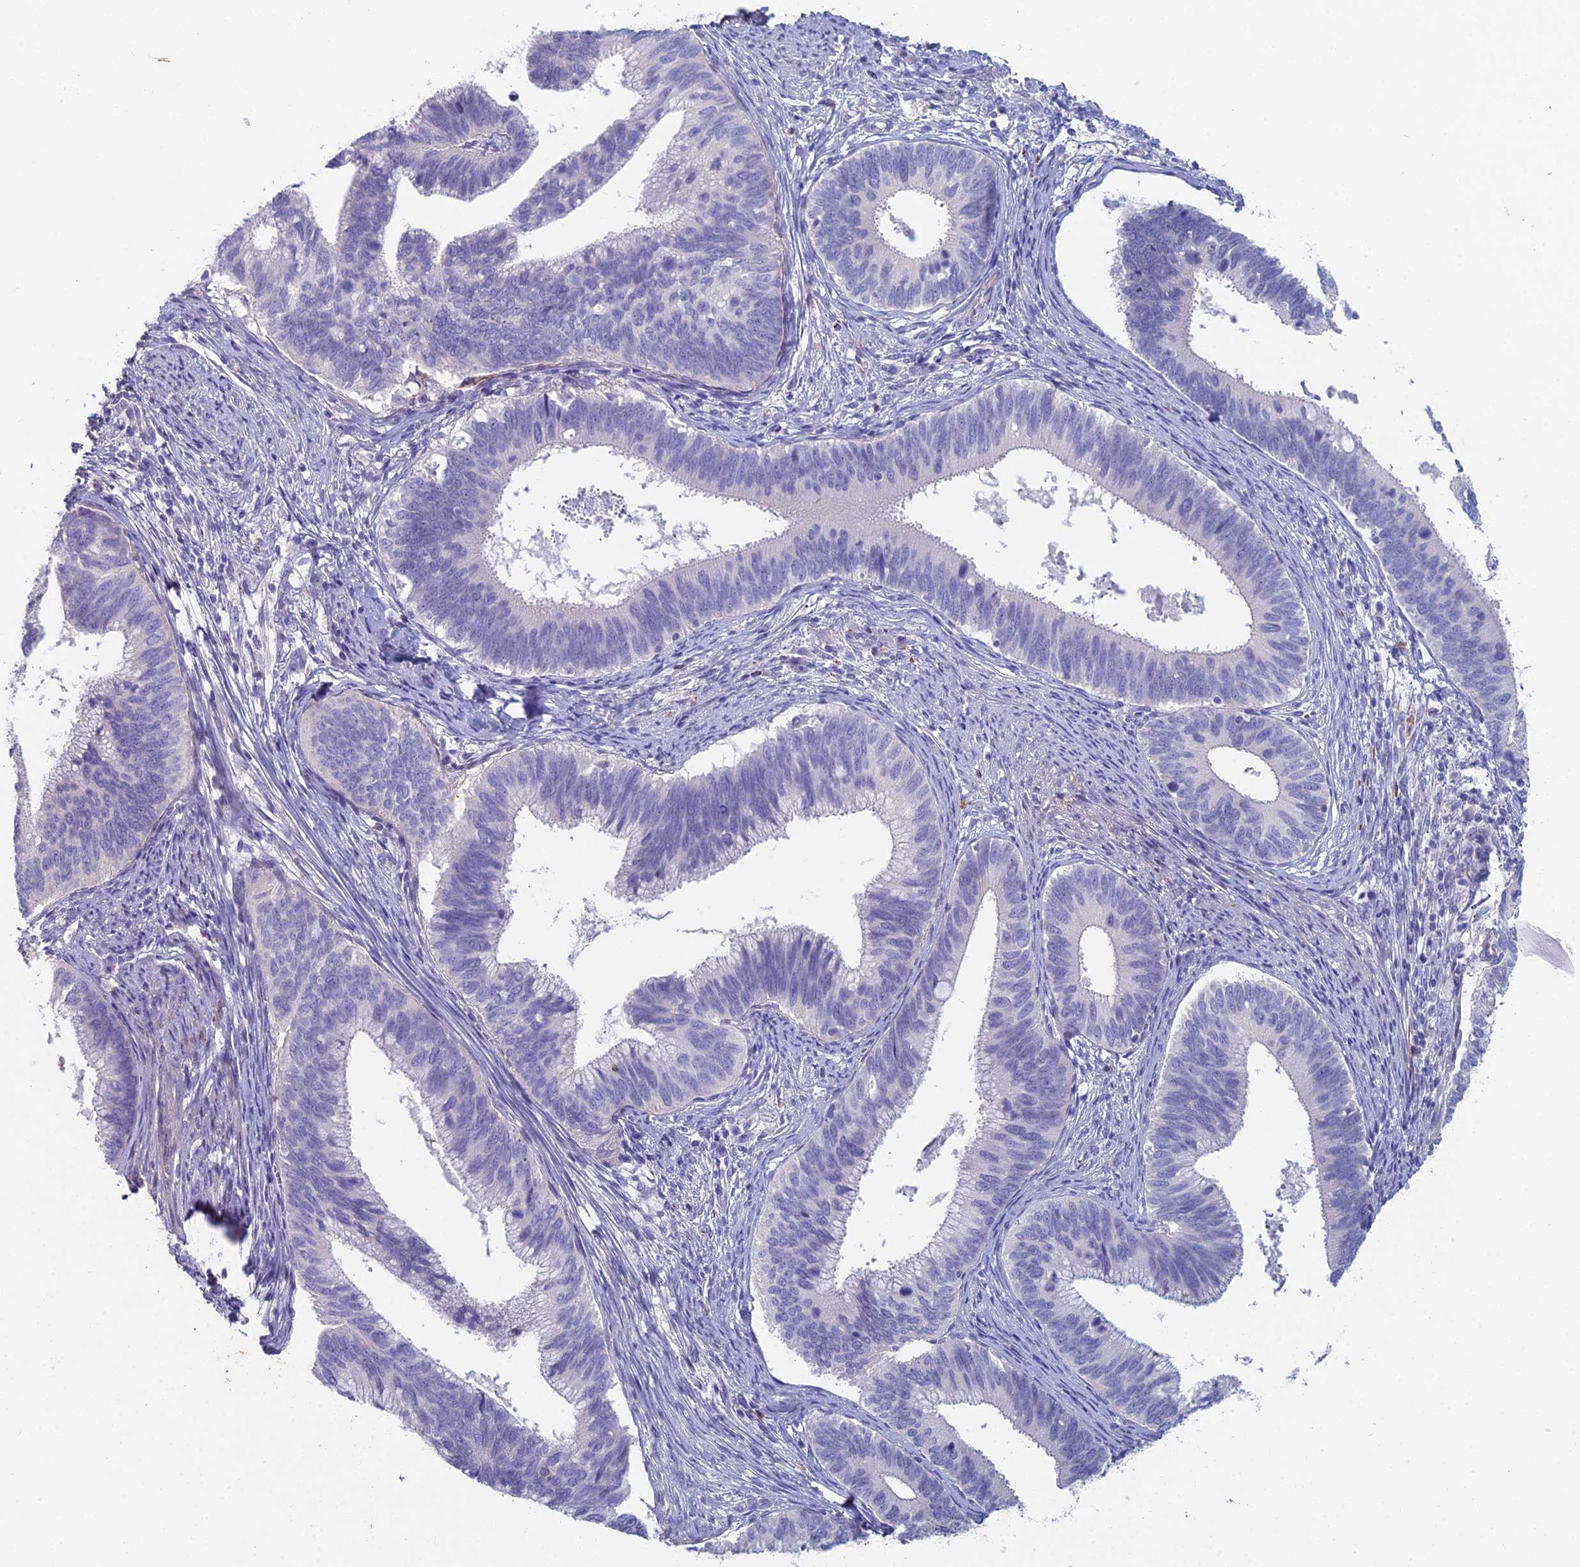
{"staining": {"intensity": "negative", "quantity": "none", "location": "none"}, "tissue": "cervical cancer", "cell_type": "Tumor cells", "image_type": "cancer", "snomed": [{"axis": "morphology", "description": "Adenocarcinoma, NOS"}, {"axis": "topography", "description": "Cervix"}], "caption": "Tumor cells are negative for brown protein staining in cervical cancer (adenocarcinoma).", "gene": "NCAM1", "patient": {"sex": "female", "age": 42}}